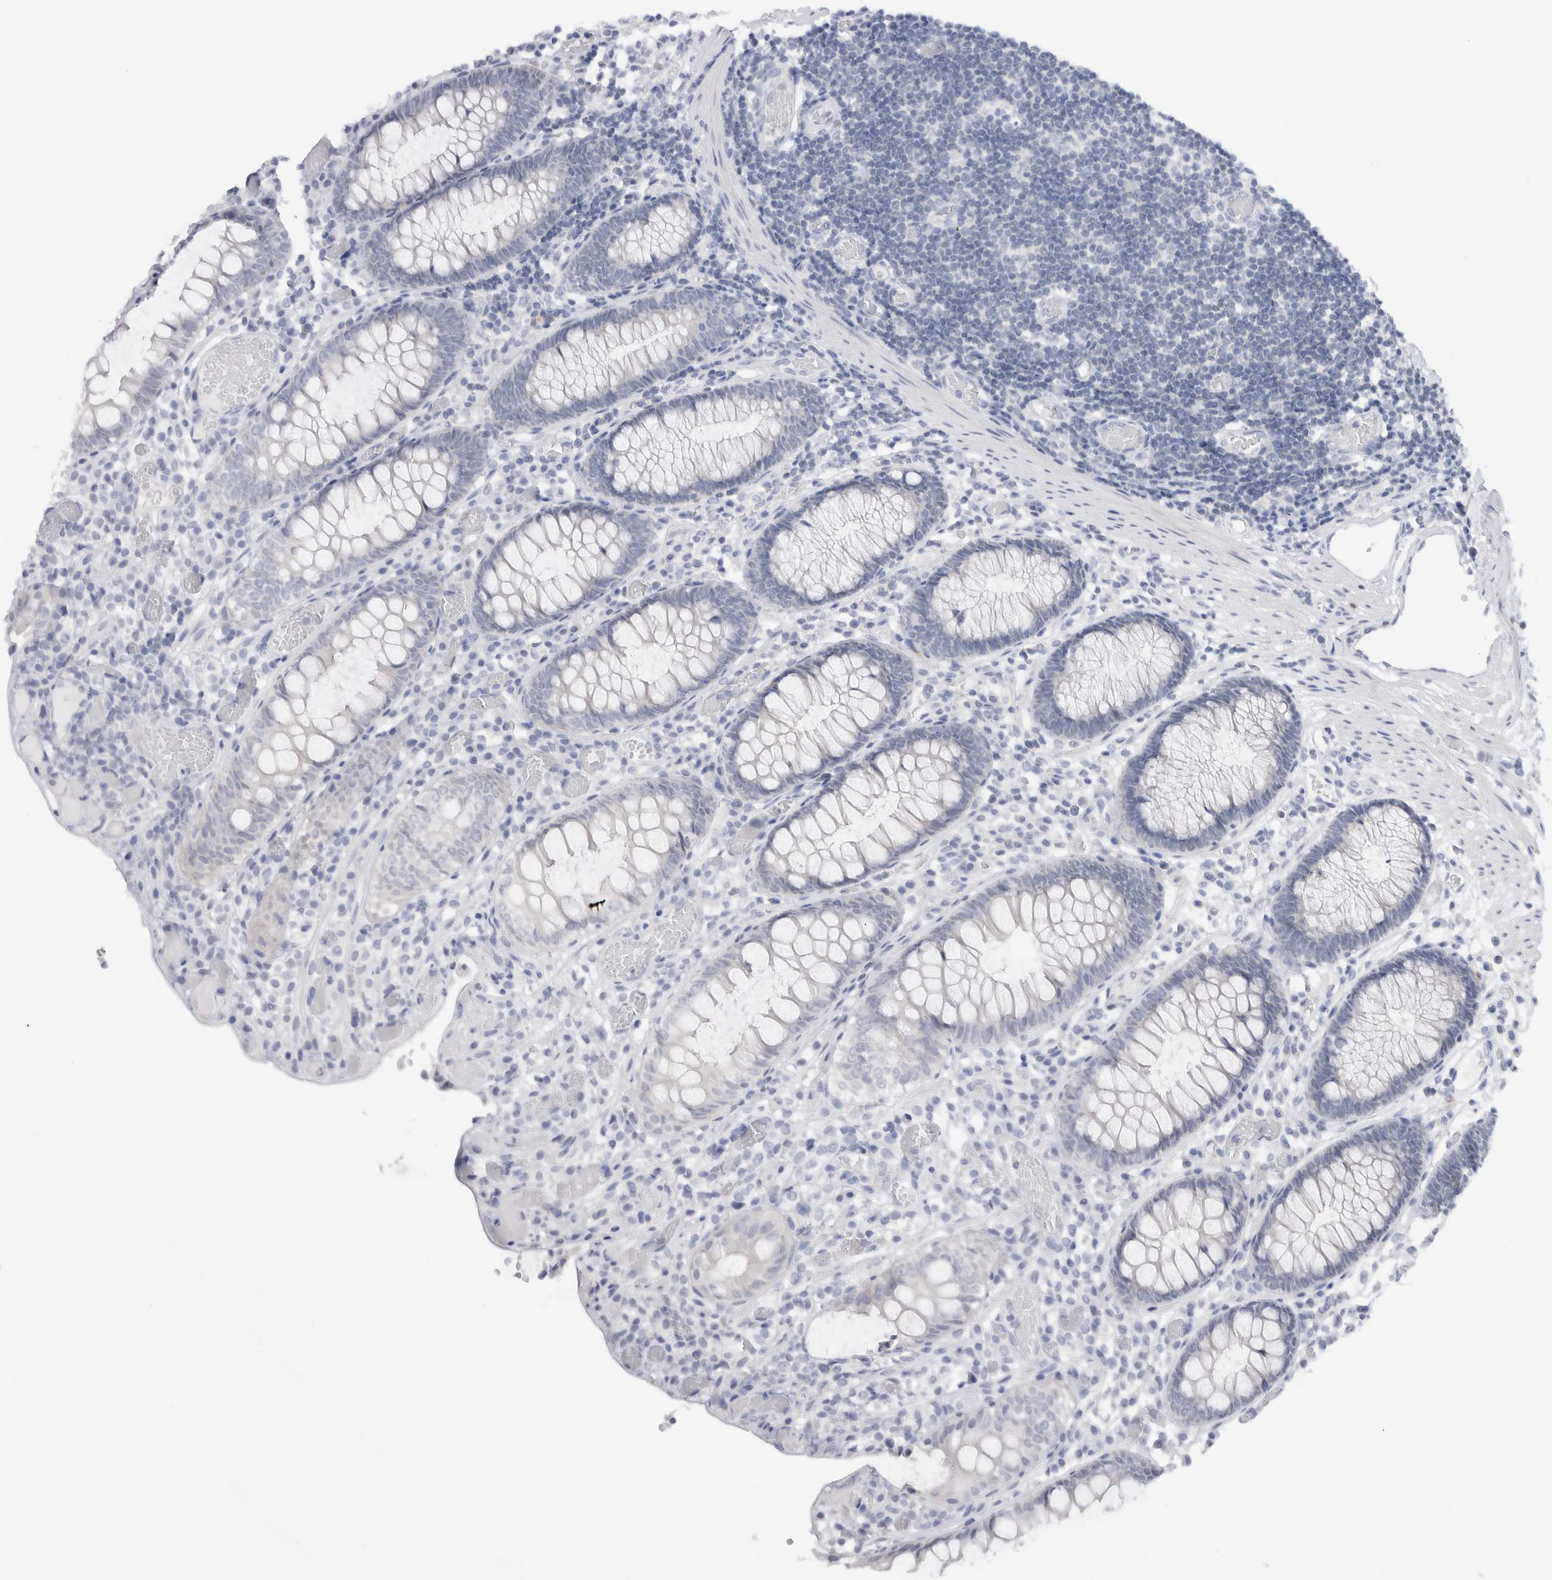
{"staining": {"intensity": "negative", "quantity": "none", "location": "none"}, "tissue": "colon", "cell_type": "Endothelial cells", "image_type": "normal", "snomed": [{"axis": "morphology", "description": "Normal tissue, NOS"}, {"axis": "topography", "description": "Colon"}], "caption": "Immunohistochemistry image of unremarkable colon: human colon stained with DAB (3,3'-diaminobenzidine) exhibits no significant protein expression in endothelial cells.", "gene": "C9orf50", "patient": {"sex": "male", "age": 14}}